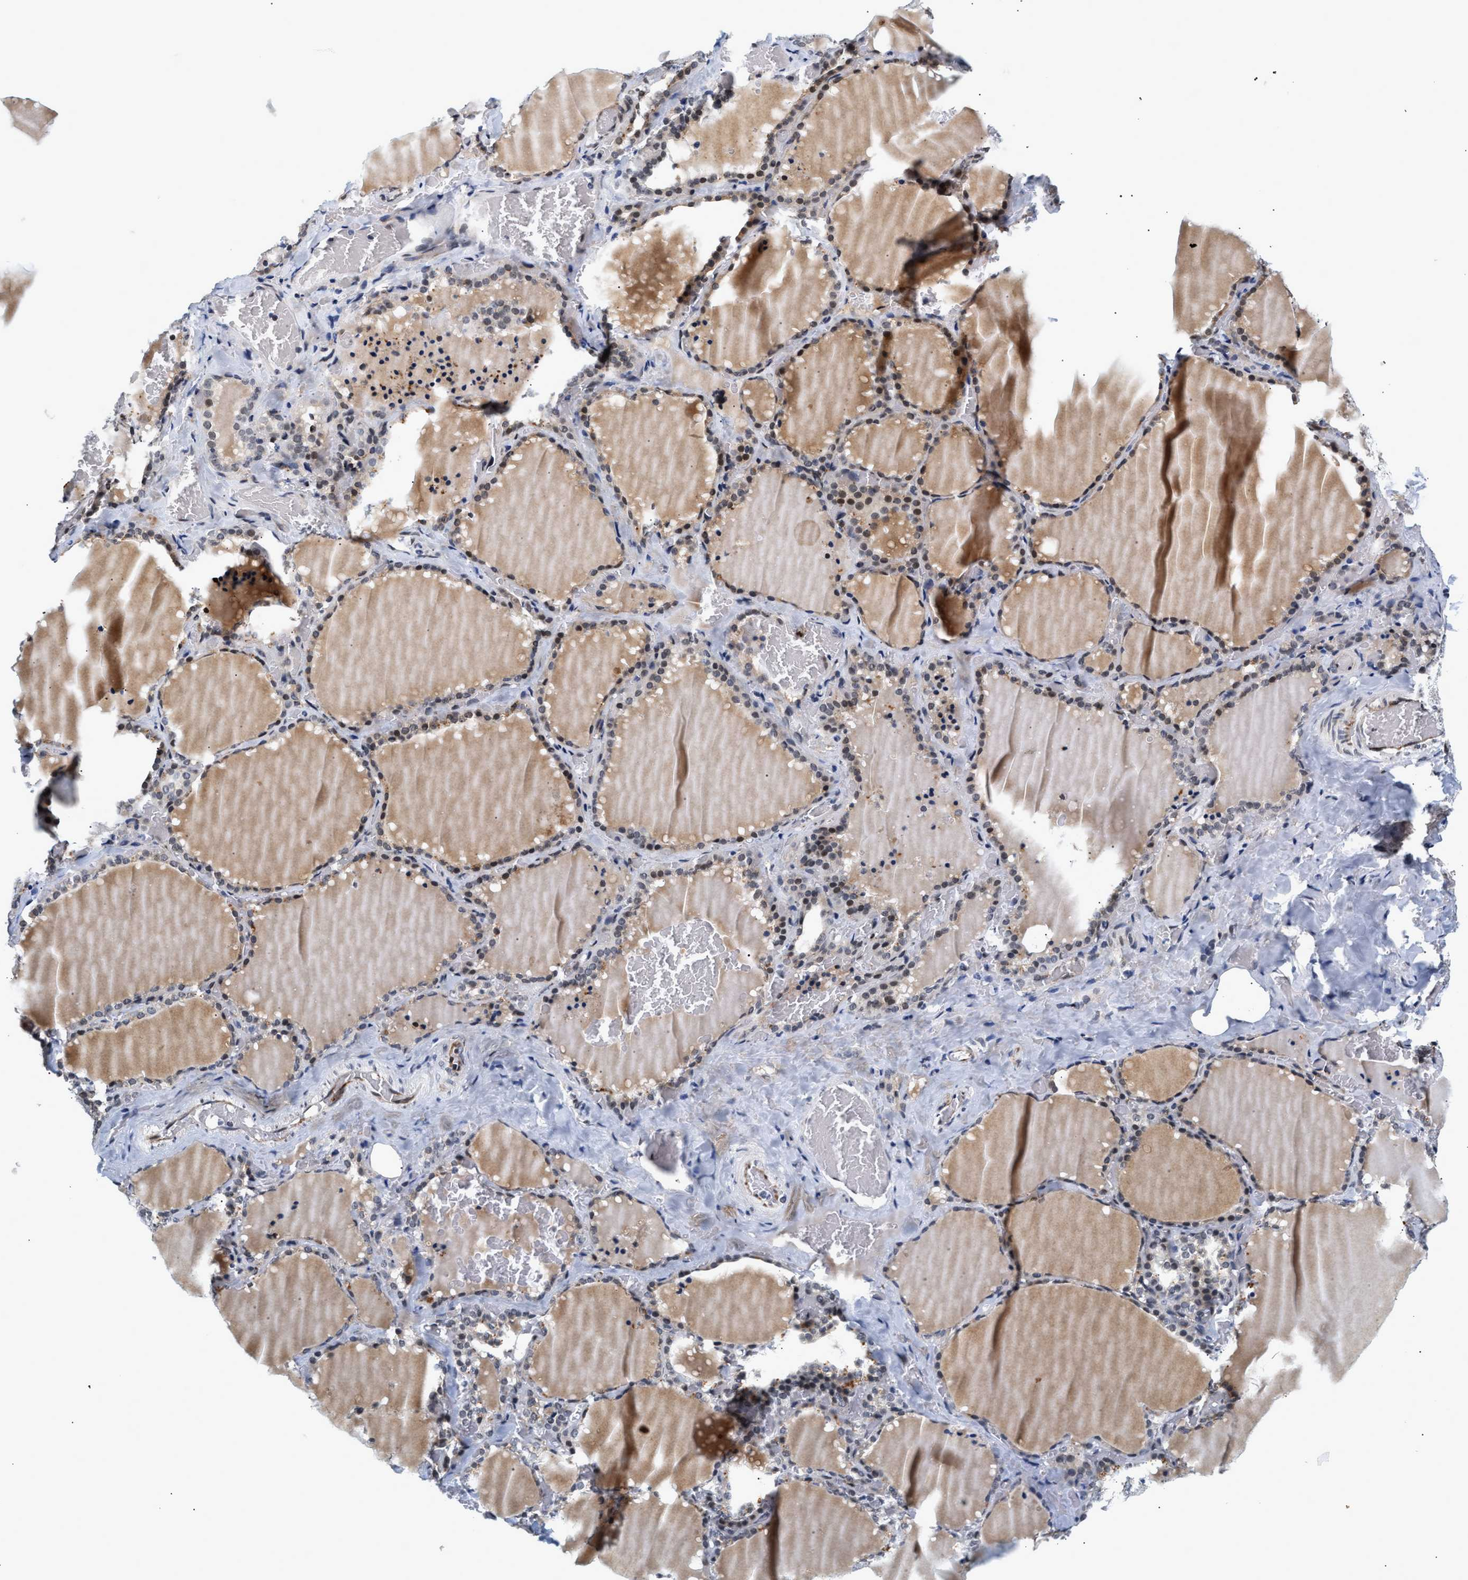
{"staining": {"intensity": "moderate", "quantity": "<25%", "location": "cytoplasmic/membranous,nuclear"}, "tissue": "thyroid gland", "cell_type": "Glandular cells", "image_type": "normal", "snomed": [{"axis": "morphology", "description": "Normal tissue, NOS"}, {"axis": "topography", "description": "Thyroid gland"}], "caption": "This histopathology image reveals immunohistochemistry staining of benign human thyroid gland, with low moderate cytoplasmic/membranous,nuclear expression in about <25% of glandular cells.", "gene": "THOC1", "patient": {"sex": "female", "age": 22}}